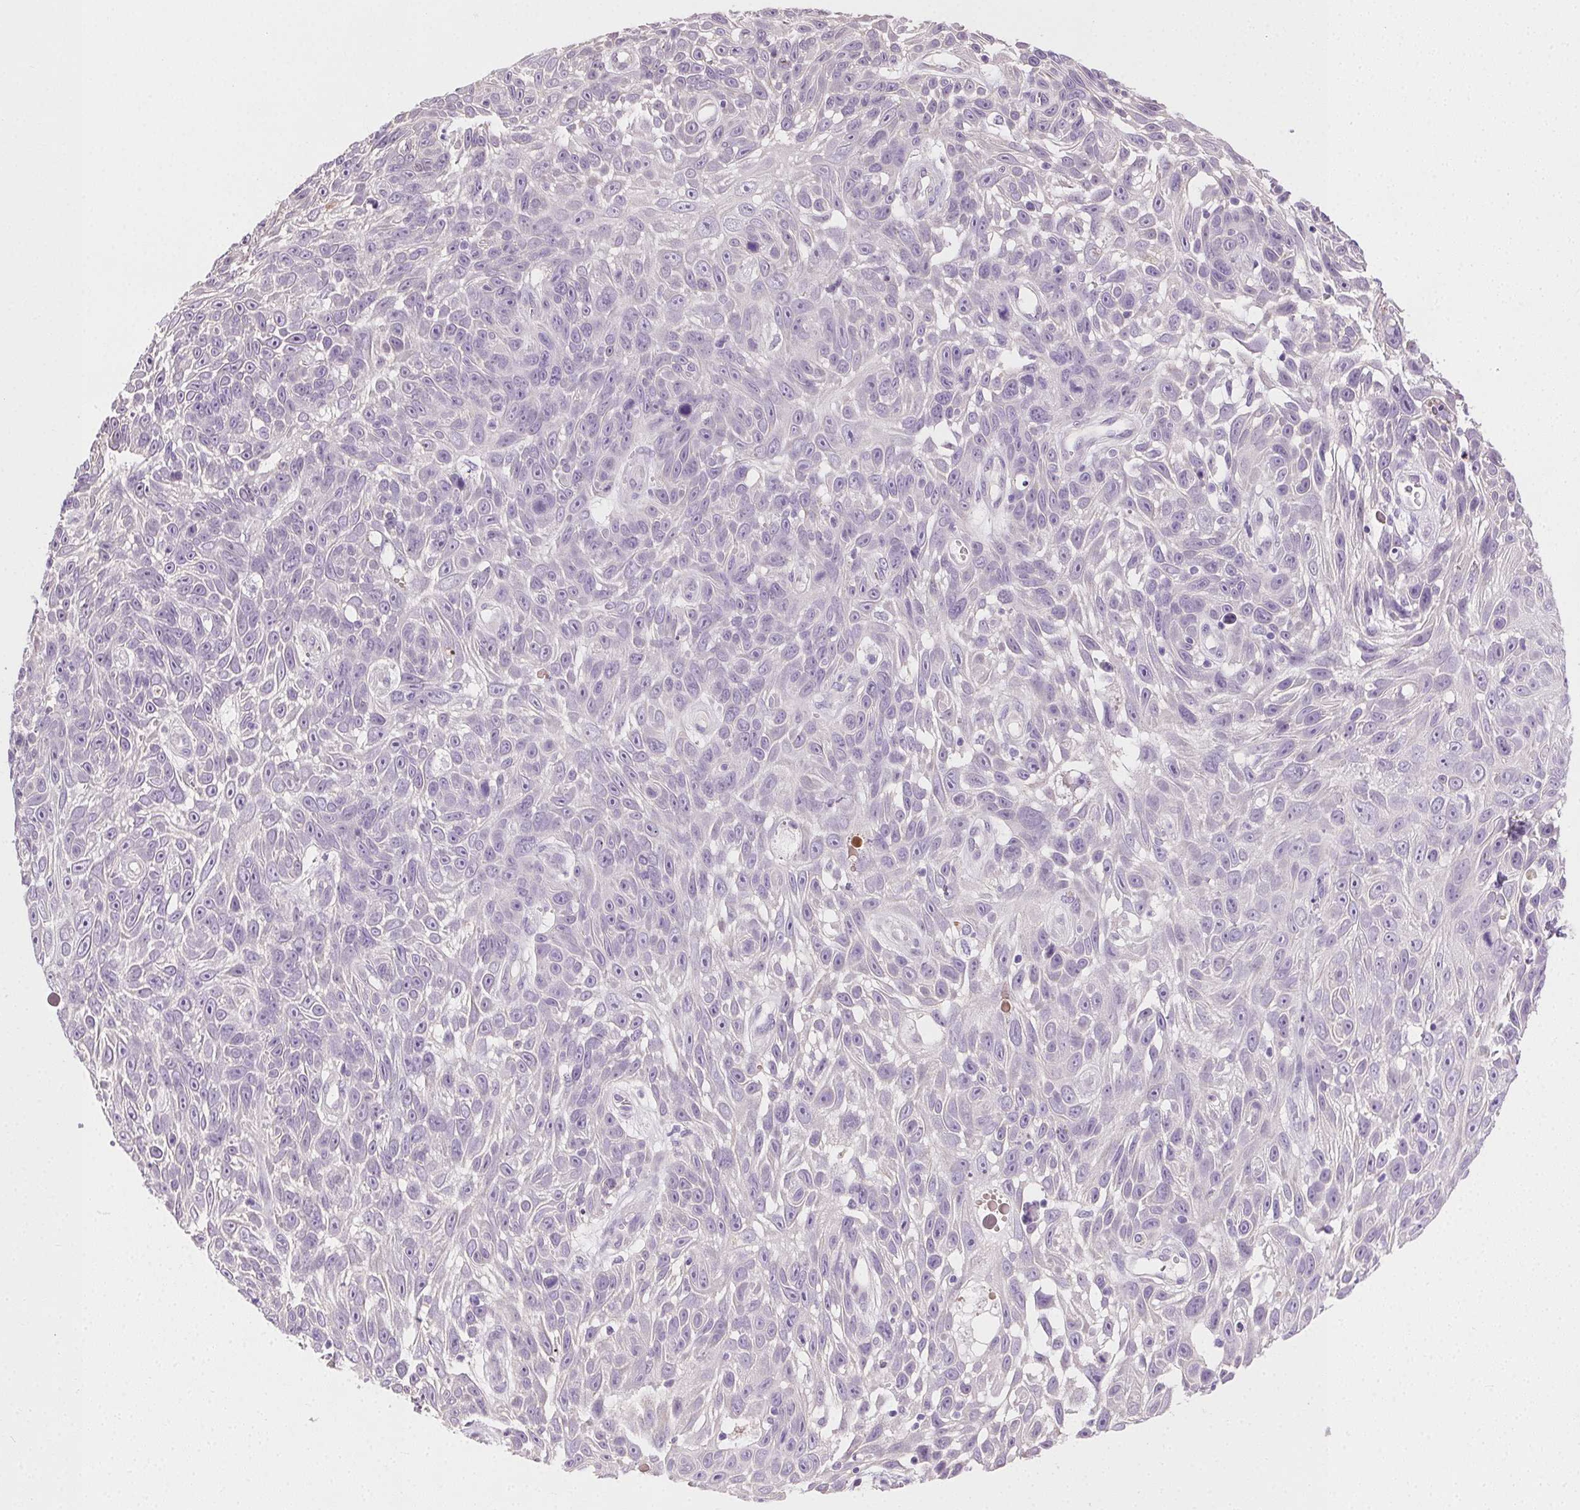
{"staining": {"intensity": "negative", "quantity": "none", "location": "none"}, "tissue": "skin cancer", "cell_type": "Tumor cells", "image_type": "cancer", "snomed": [{"axis": "morphology", "description": "Squamous cell carcinoma, NOS"}, {"axis": "topography", "description": "Skin"}], "caption": "A high-resolution micrograph shows immunohistochemistry staining of skin cancer (squamous cell carcinoma), which shows no significant positivity in tumor cells.", "gene": "SYCE2", "patient": {"sex": "male", "age": 82}}